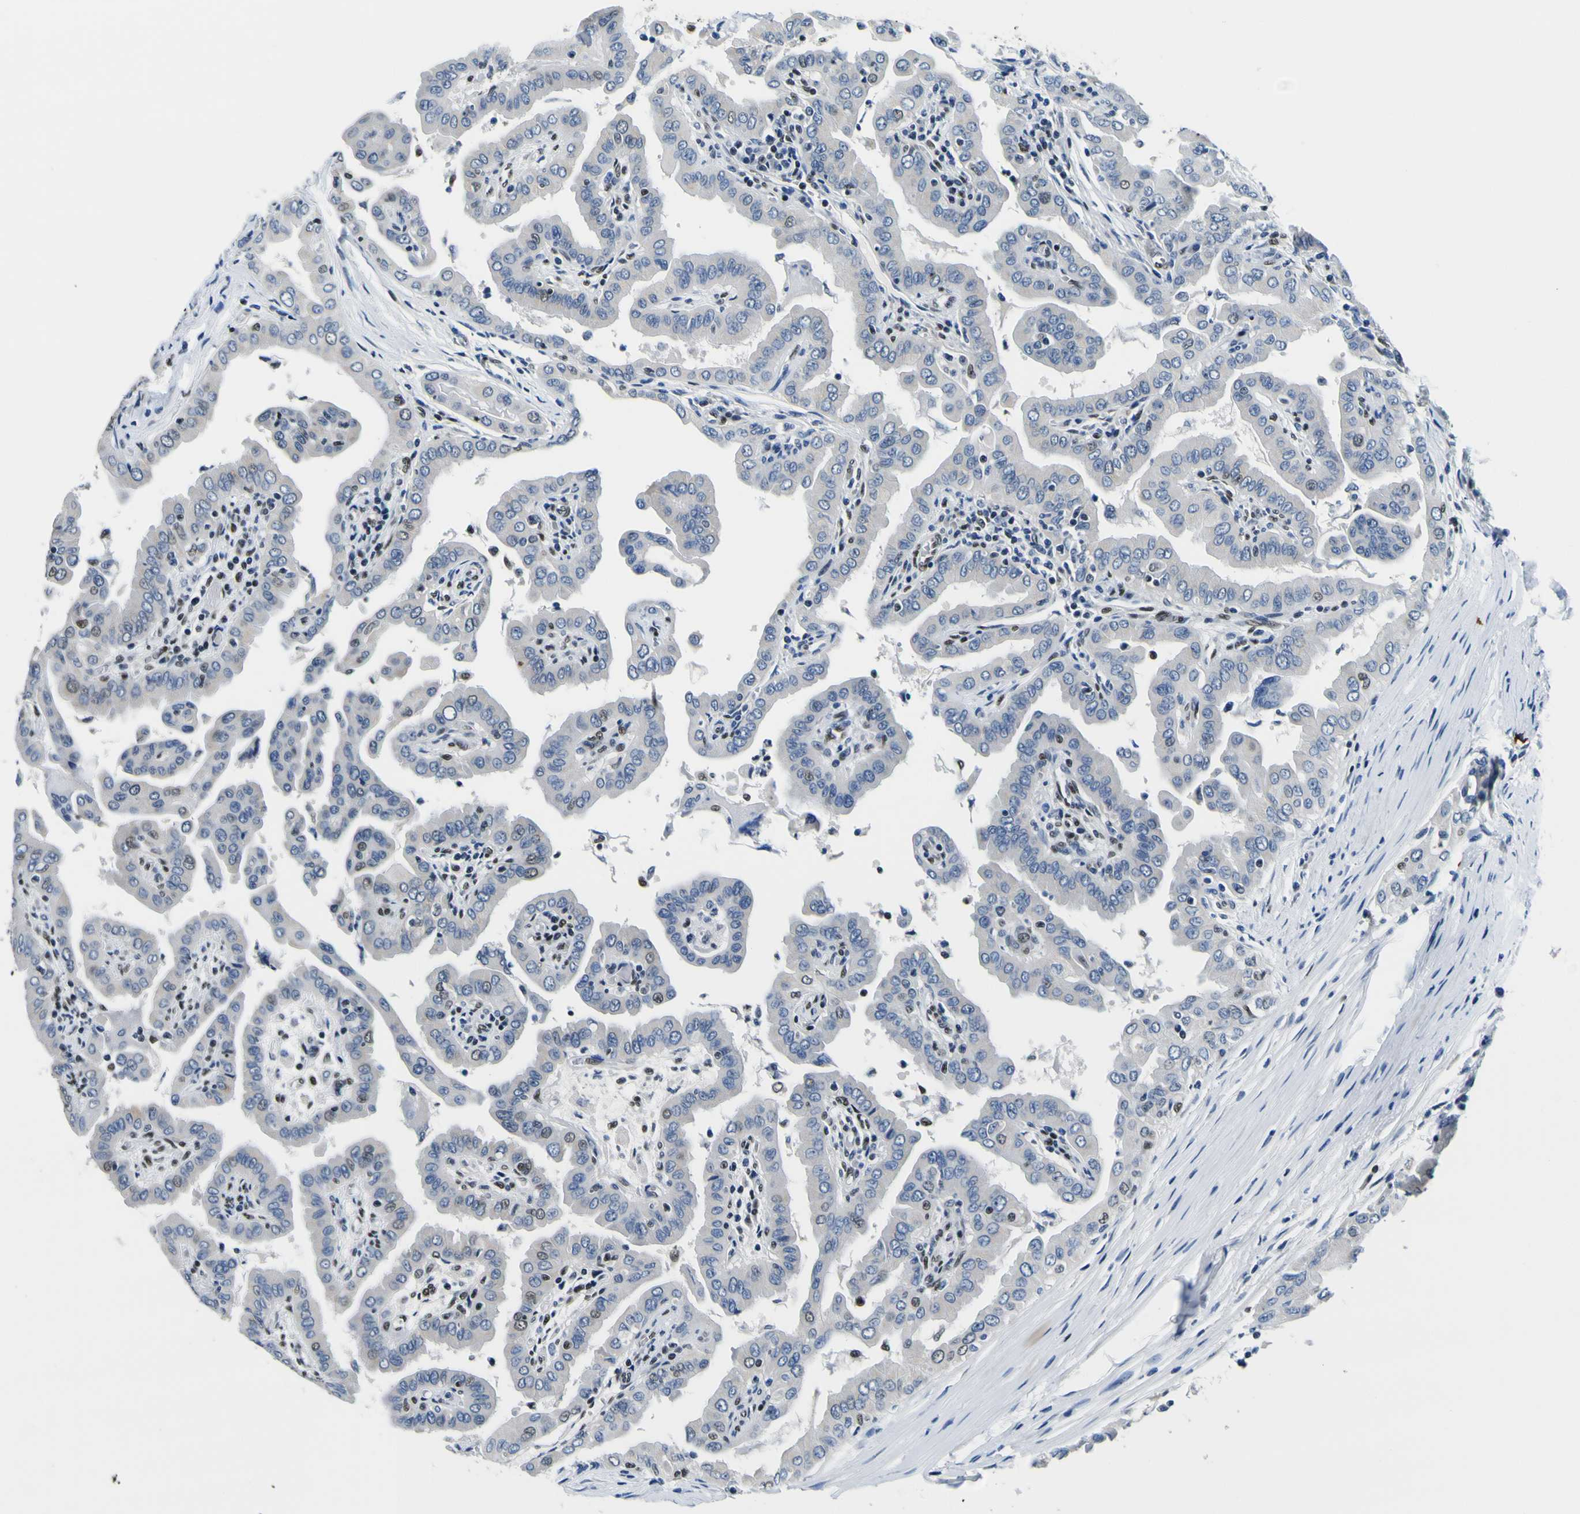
{"staining": {"intensity": "weak", "quantity": "<25%", "location": "nuclear"}, "tissue": "thyroid cancer", "cell_type": "Tumor cells", "image_type": "cancer", "snomed": [{"axis": "morphology", "description": "Papillary adenocarcinoma, NOS"}, {"axis": "topography", "description": "Thyroid gland"}], "caption": "Human papillary adenocarcinoma (thyroid) stained for a protein using immunohistochemistry (IHC) exhibits no staining in tumor cells.", "gene": "SP1", "patient": {"sex": "male", "age": 33}}